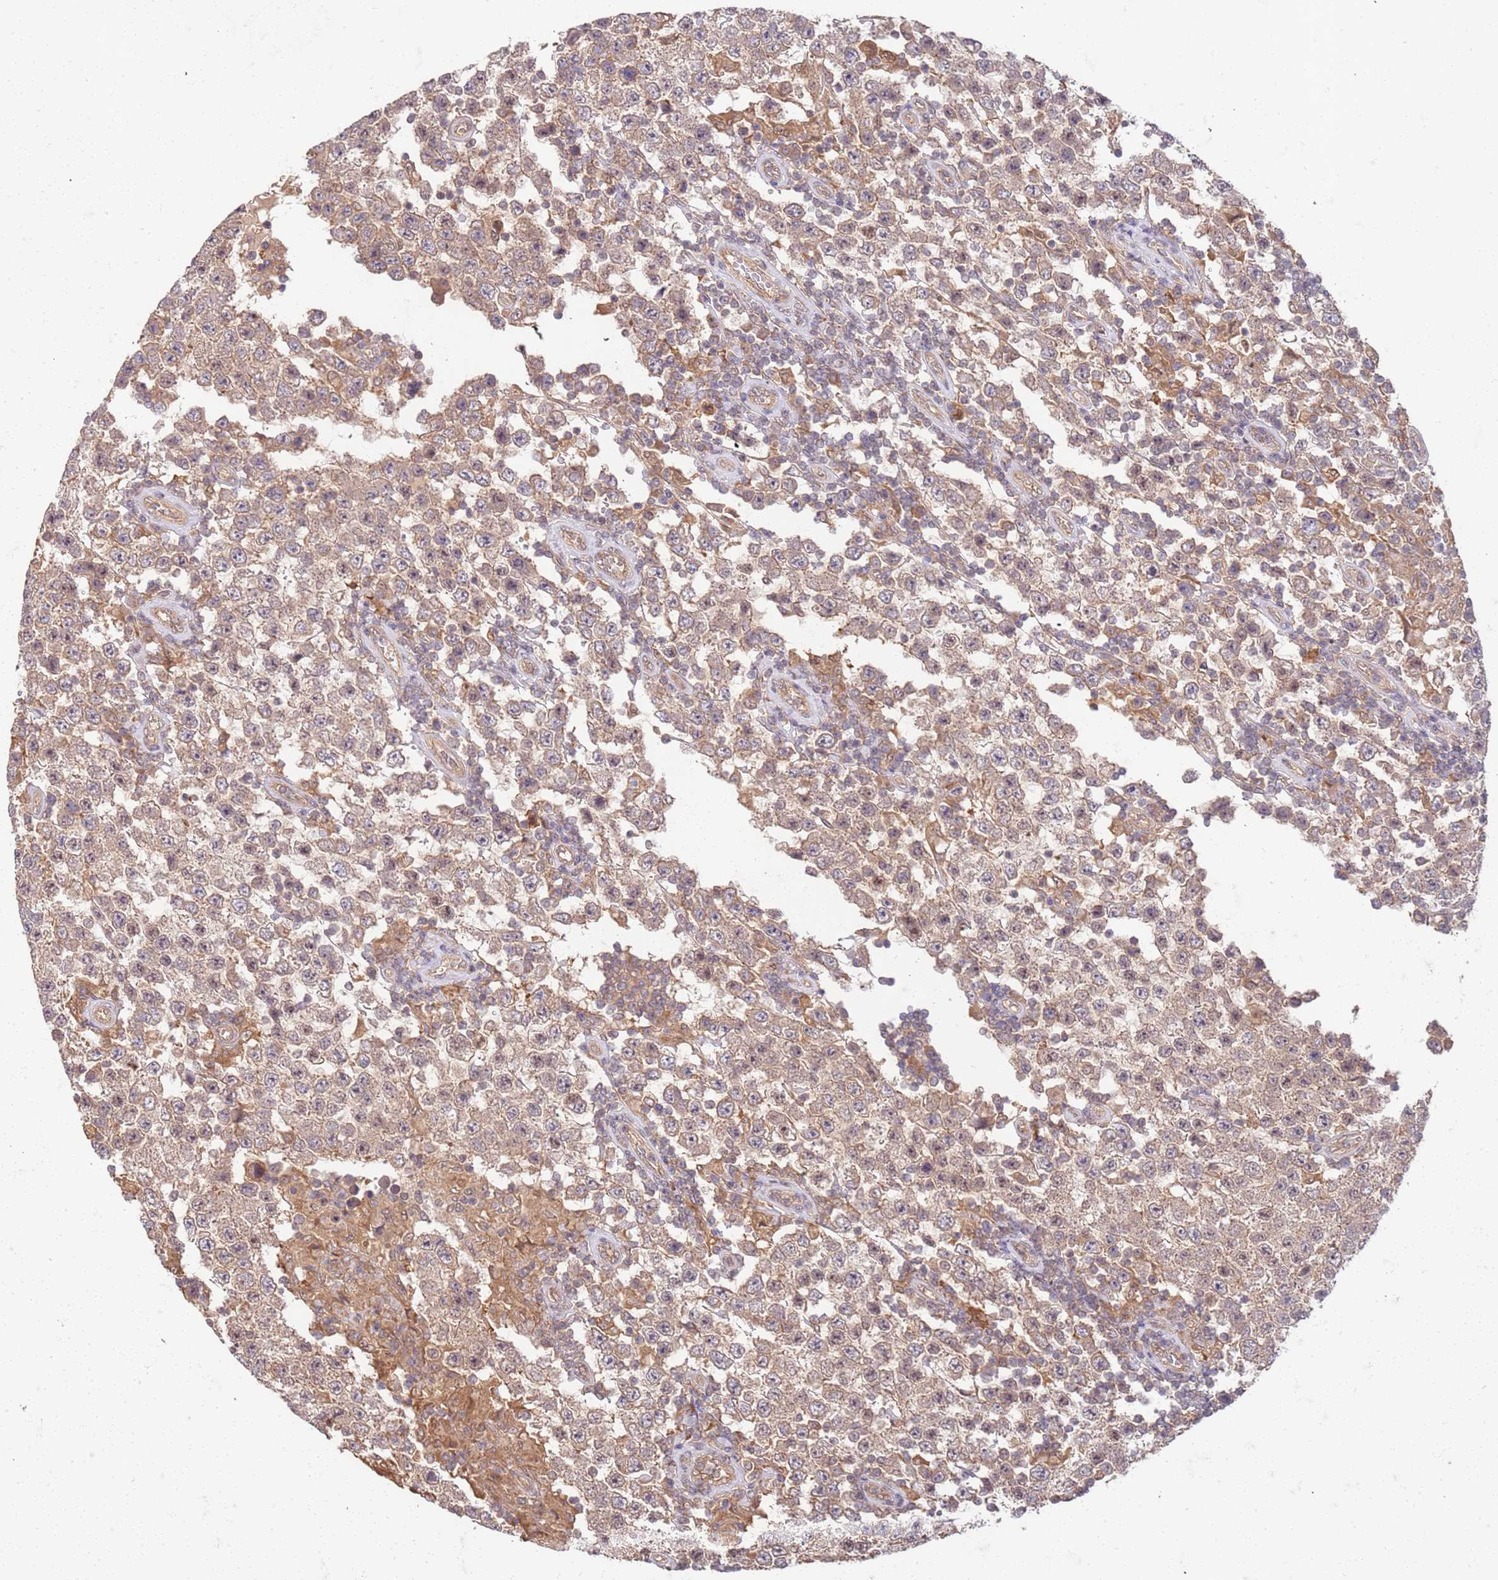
{"staining": {"intensity": "weak", "quantity": ">75%", "location": "cytoplasmic/membranous"}, "tissue": "testis cancer", "cell_type": "Tumor cells", "image_type": "cancer", "snomed": [{"axis": "morphology", "description": "Normal tissue, NOS"}, {"axis": "morphology", "description": "Urothelial carcinoma, High grade"}, {"axis": "morphology", "description": "Seminoma, NOS"}, {"axis": "morphology", "description": "Carcinoma, Embryonal, NOS"}, {"axis": "topography", "description": "Urinary bladder"}, {"axis": "topography", "description": "Testis"}], "caption": "Testis cancer (seminoma) stained with a brown dye demonstrates weak cytoplasmic/membranous positive expression in approximately >75% of tumor cells.", "gene": "UBE3A", "patient": {"sex": "male", "age": 41}}